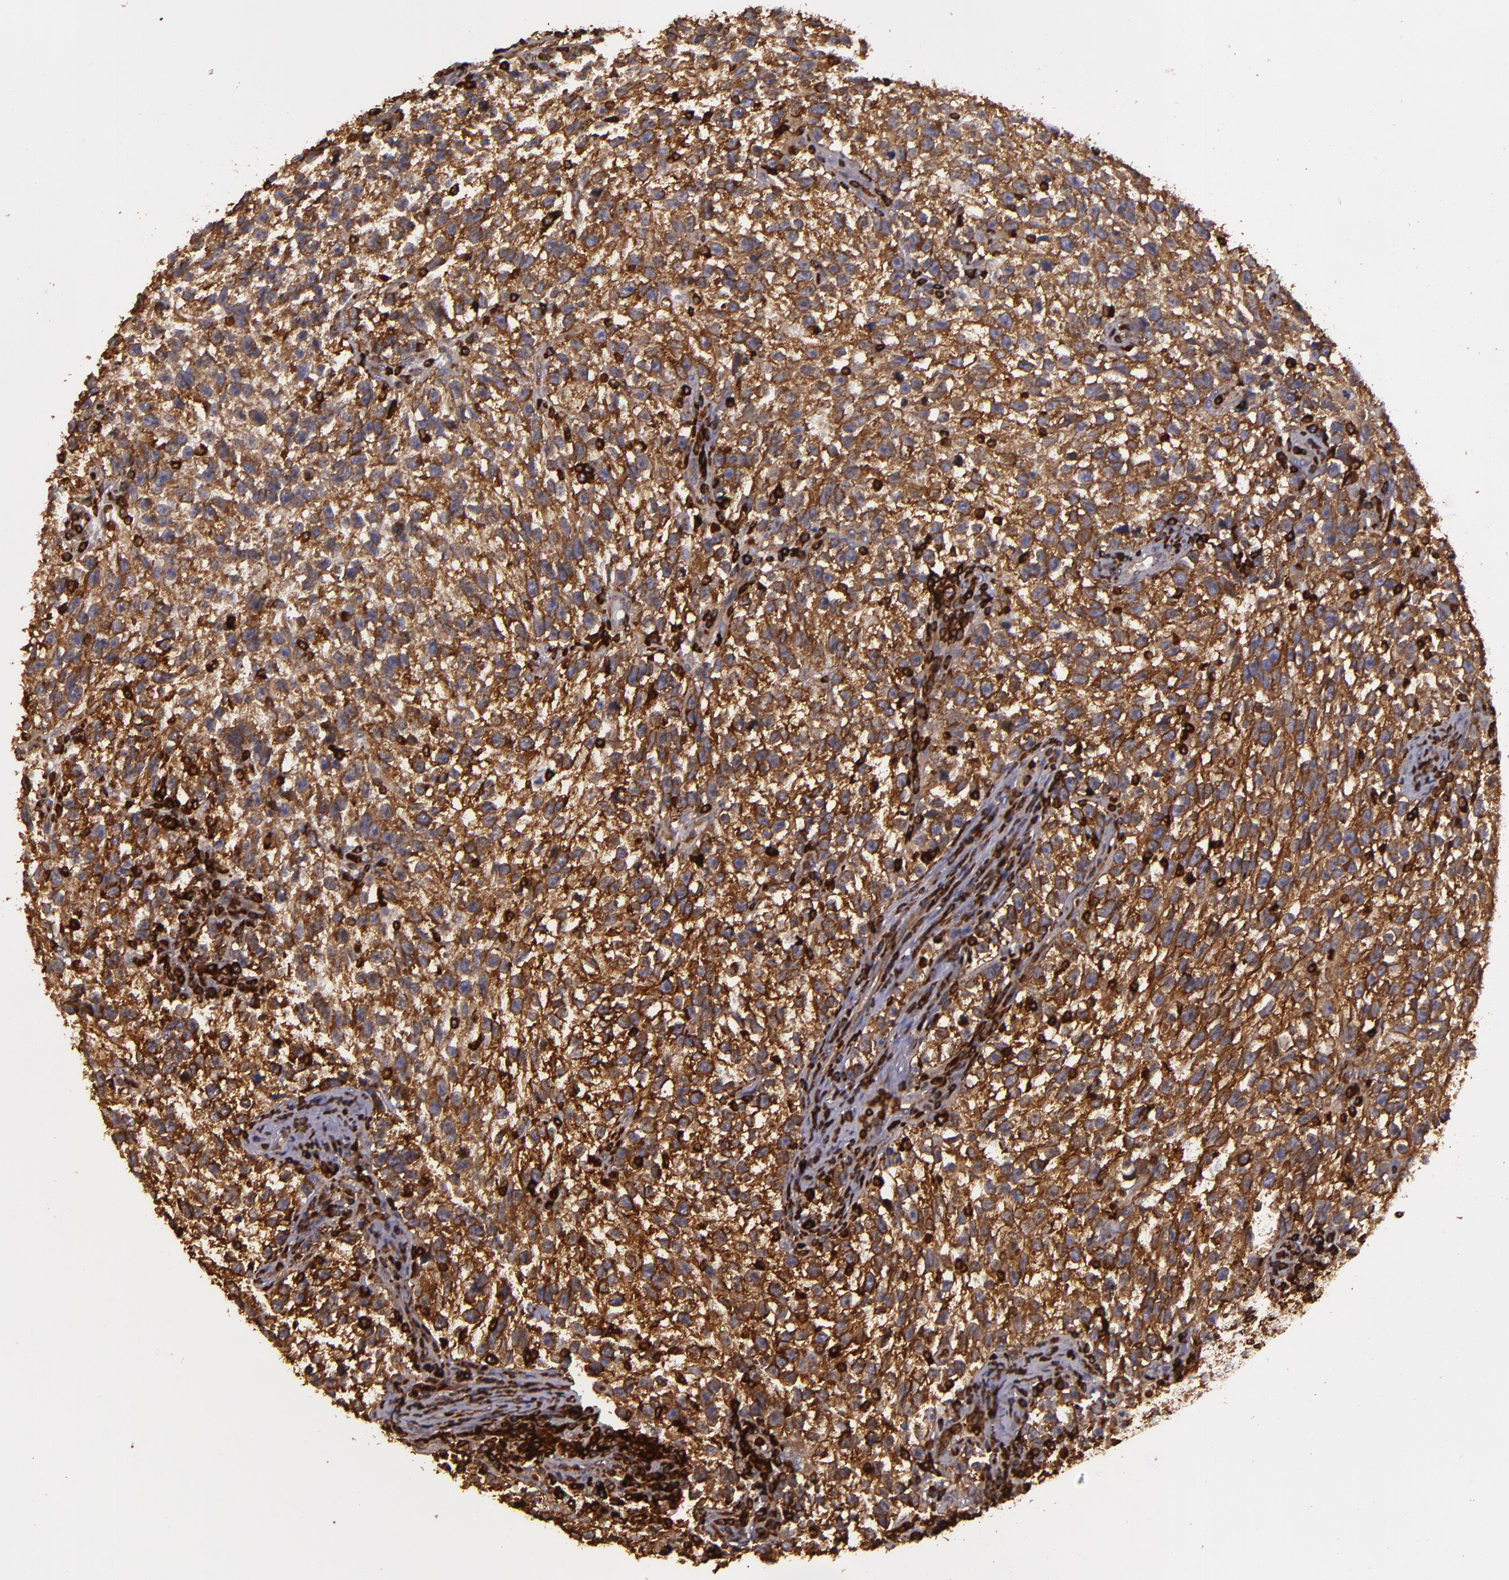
{"staining": {"intensity": "strong", "quantity": ">75%", "location": "cytoplasmic/membranous"}, "tissue": "testis cancer", "cell_type": "Tumor cells", "image_type": "cancer", "snomed": [{"axis": "morphology", "description": "Seminoma, NOS"}, {"axis": "topography", "description": "Testis"}], "caption": "Protein staining of testis cancer tissue exhibits strong cytoplasmic/membranous staining in about >75% of tumor cells. The staining is performed using DAB brown chromogen to label protein expression. The nuclei are counter-stained blue using hematoxylin.", "gene": "SLC9A3R1", "patient": {"sex": "male", "age": 38}}